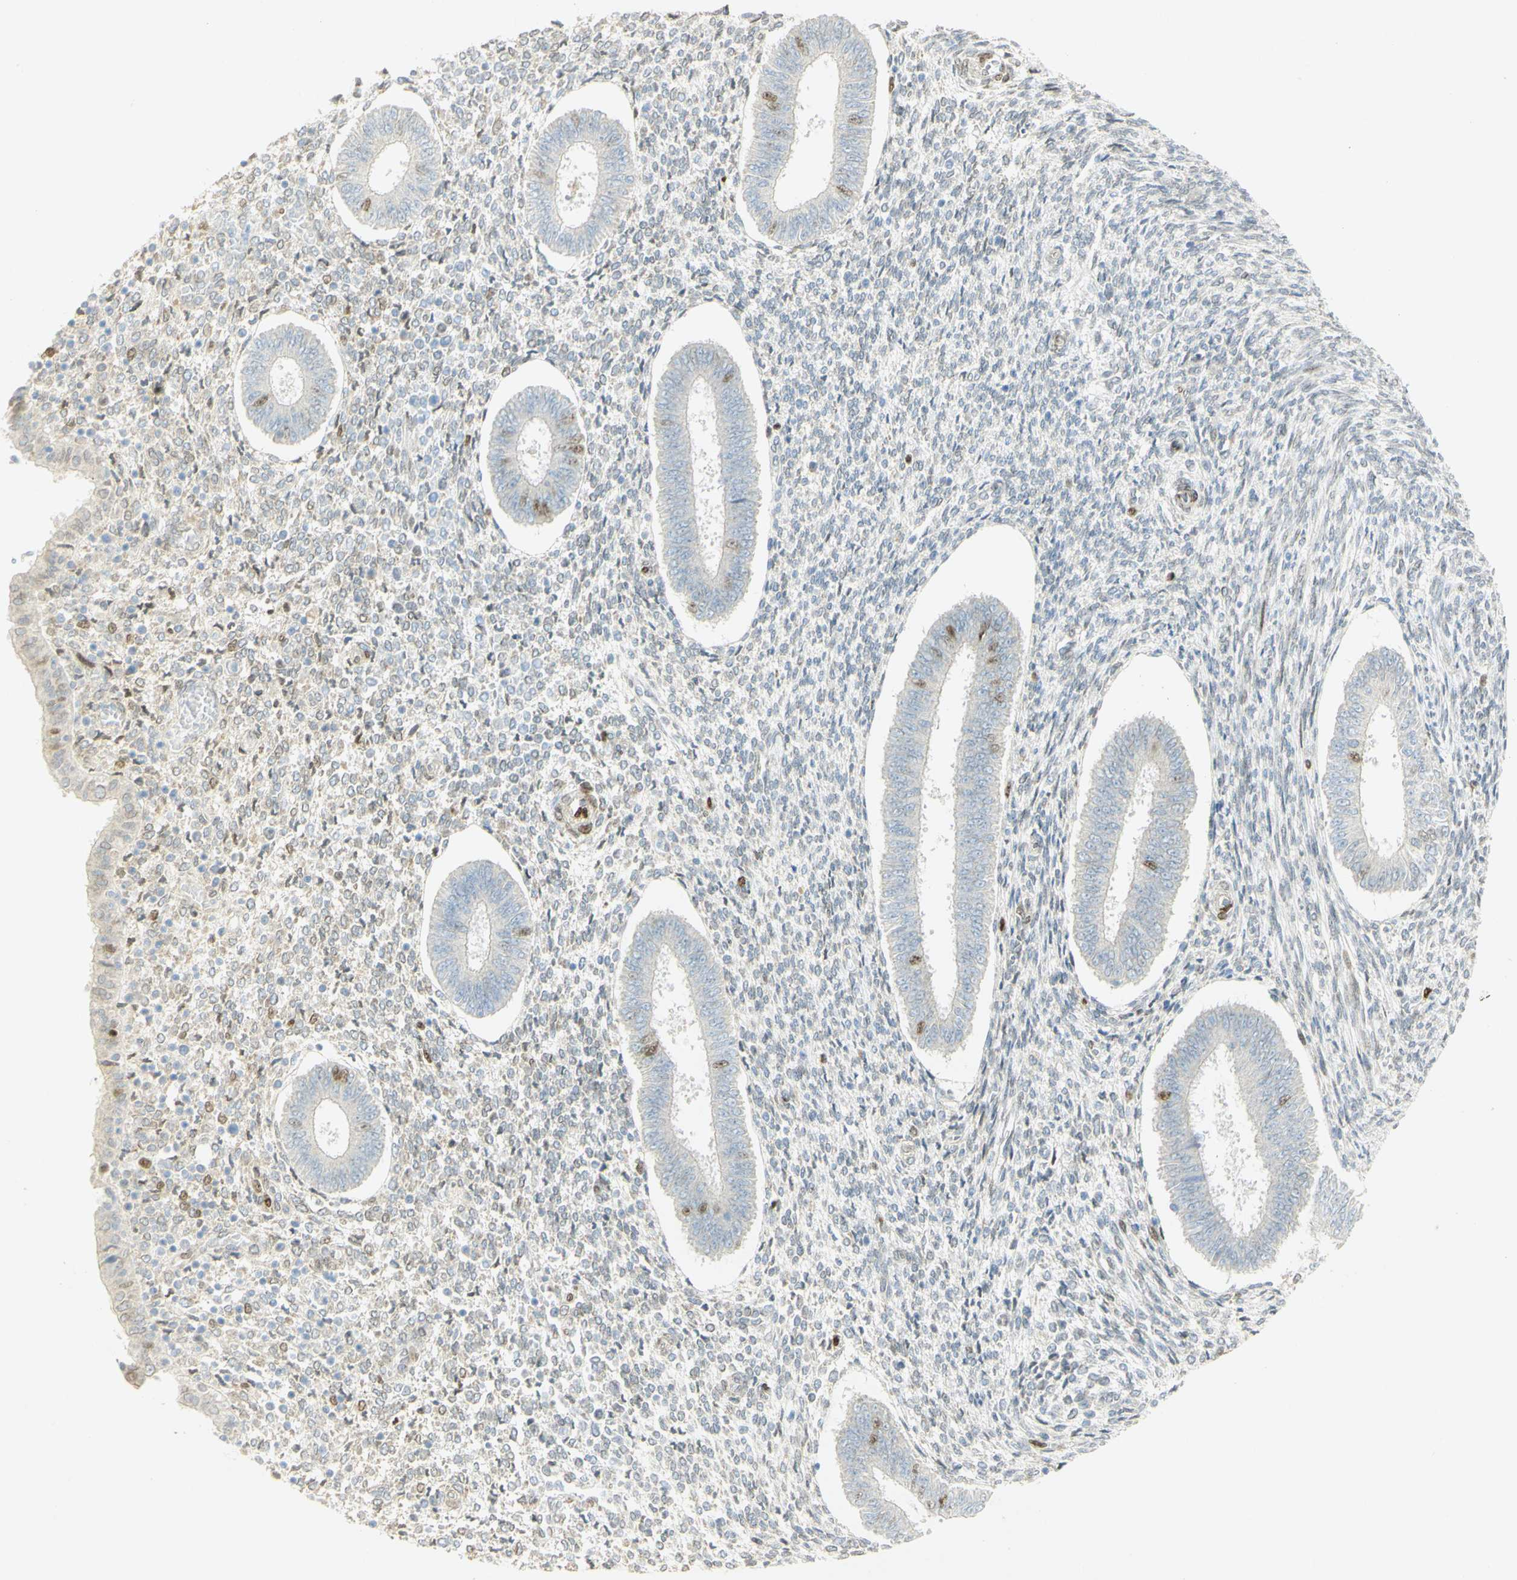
{"staining": {"intensity": "moderate", "quantity": "<25%", "location": "nuclear"}, "tissue": "endometrium", "cell_type": "Cells in endometrial stroma", "image_type": "normal", "snomed": [{"axis": "morphology", "description": "Normal tissue, NOS"}, {"axis": "topography", "description": "Endometrium"}], "caption": "Protein analysis of unremarkable endometrium reveals moderate nuclear expression in approximately <25% of cells in endometrial stroma. (DAB (3,3'-diaminobenzidine) IHC, brown staining for protein, blue staining for nuclei).", "gene": "E2F1", "patient": {"sex": "female", "age": 35}}